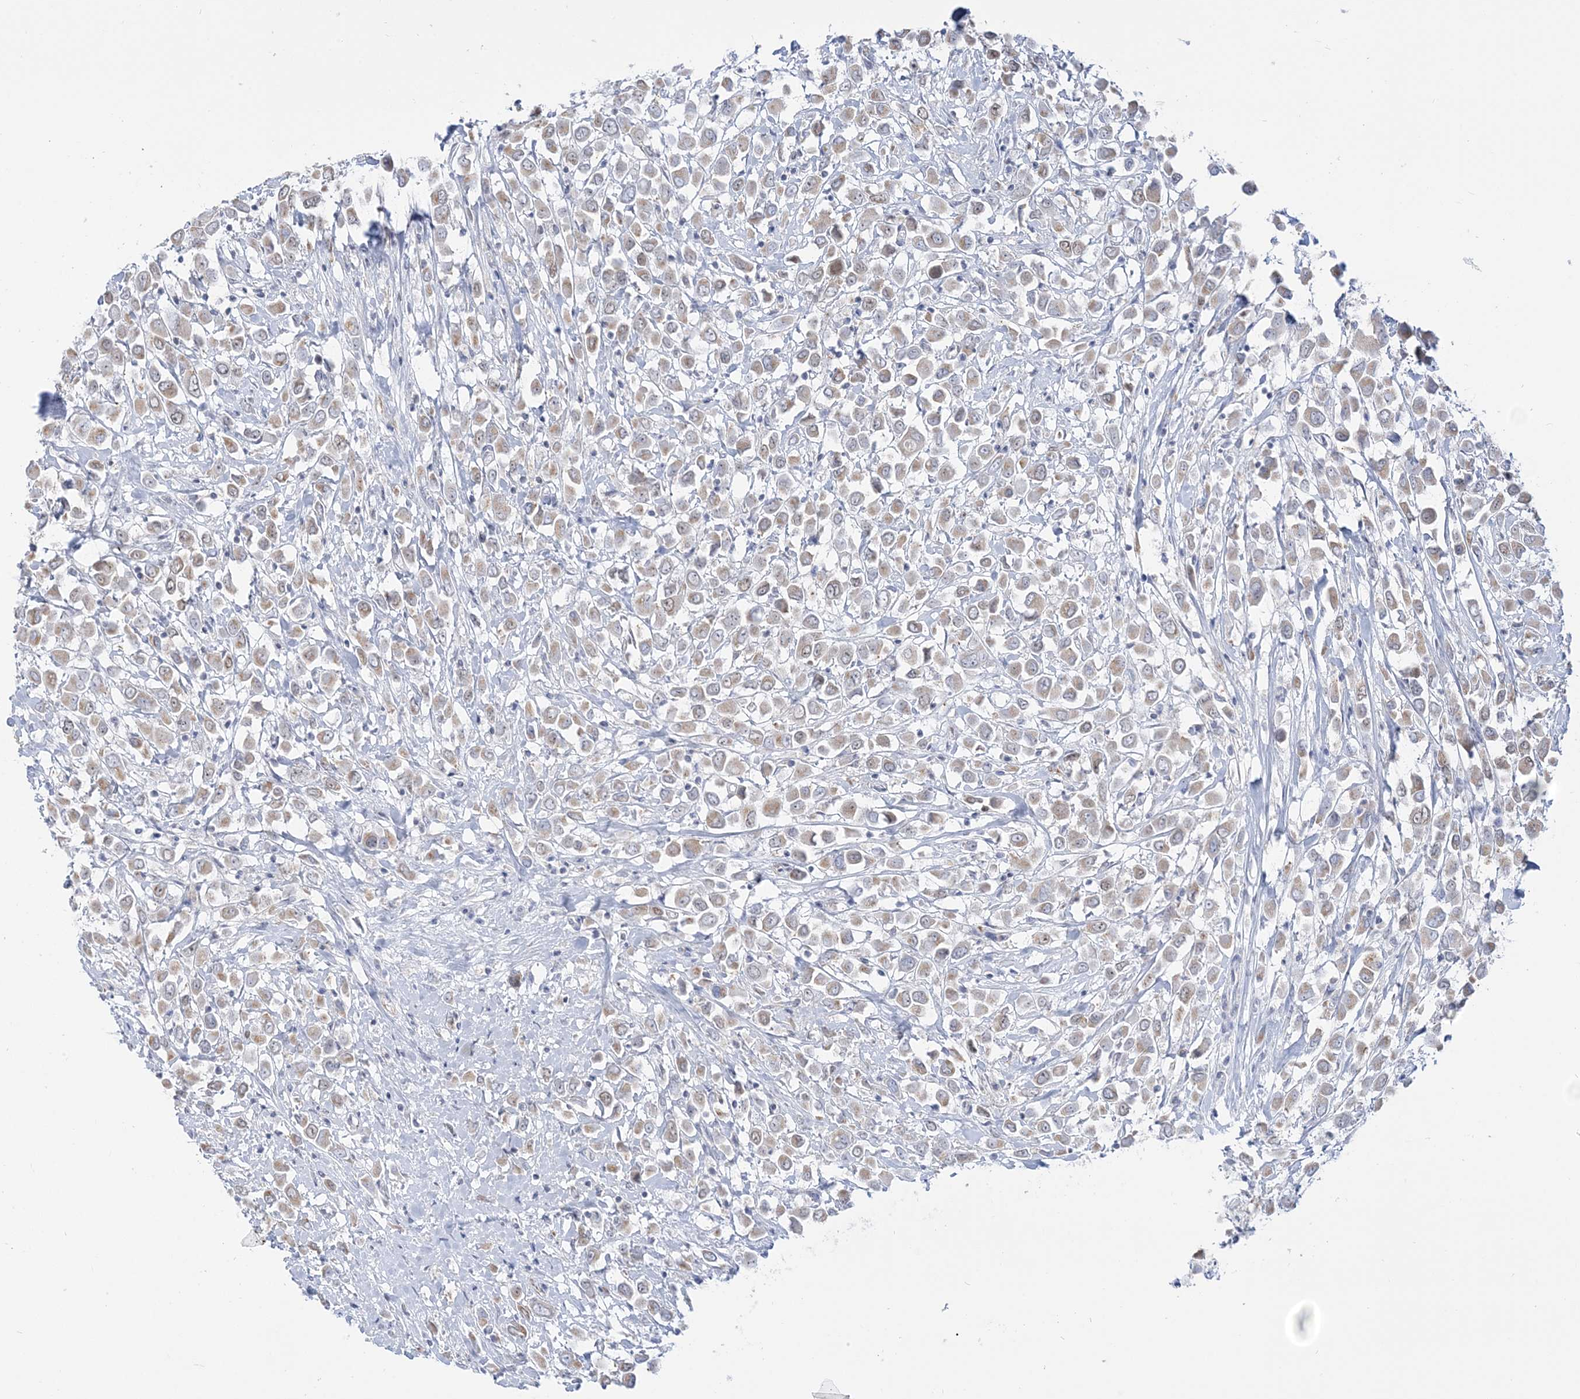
{"staining": {"intensity": "weak", "quantity": ">75%", "location": "cytoplasmic/membranous"}, "tissue": "breast cancer", "cell_type": "Tumor cells", "image_type": "cancer", "snomed": [{"axis": "morphology", "description": "Duct carcinoma"}, {"axis": "topography", "description": "Breast"}], "caption": "IHC image of neoplastic tissue: breast cancer stained using immunohistochemistry exhibits low levels of weak protein expression localized specifically in the cytoplasmic/membranous of tumor cells, appearing as a cytoplasmic/membranous brown color.", "gene": "DDX21", "patient": {"sex": "female", "age": 61}}